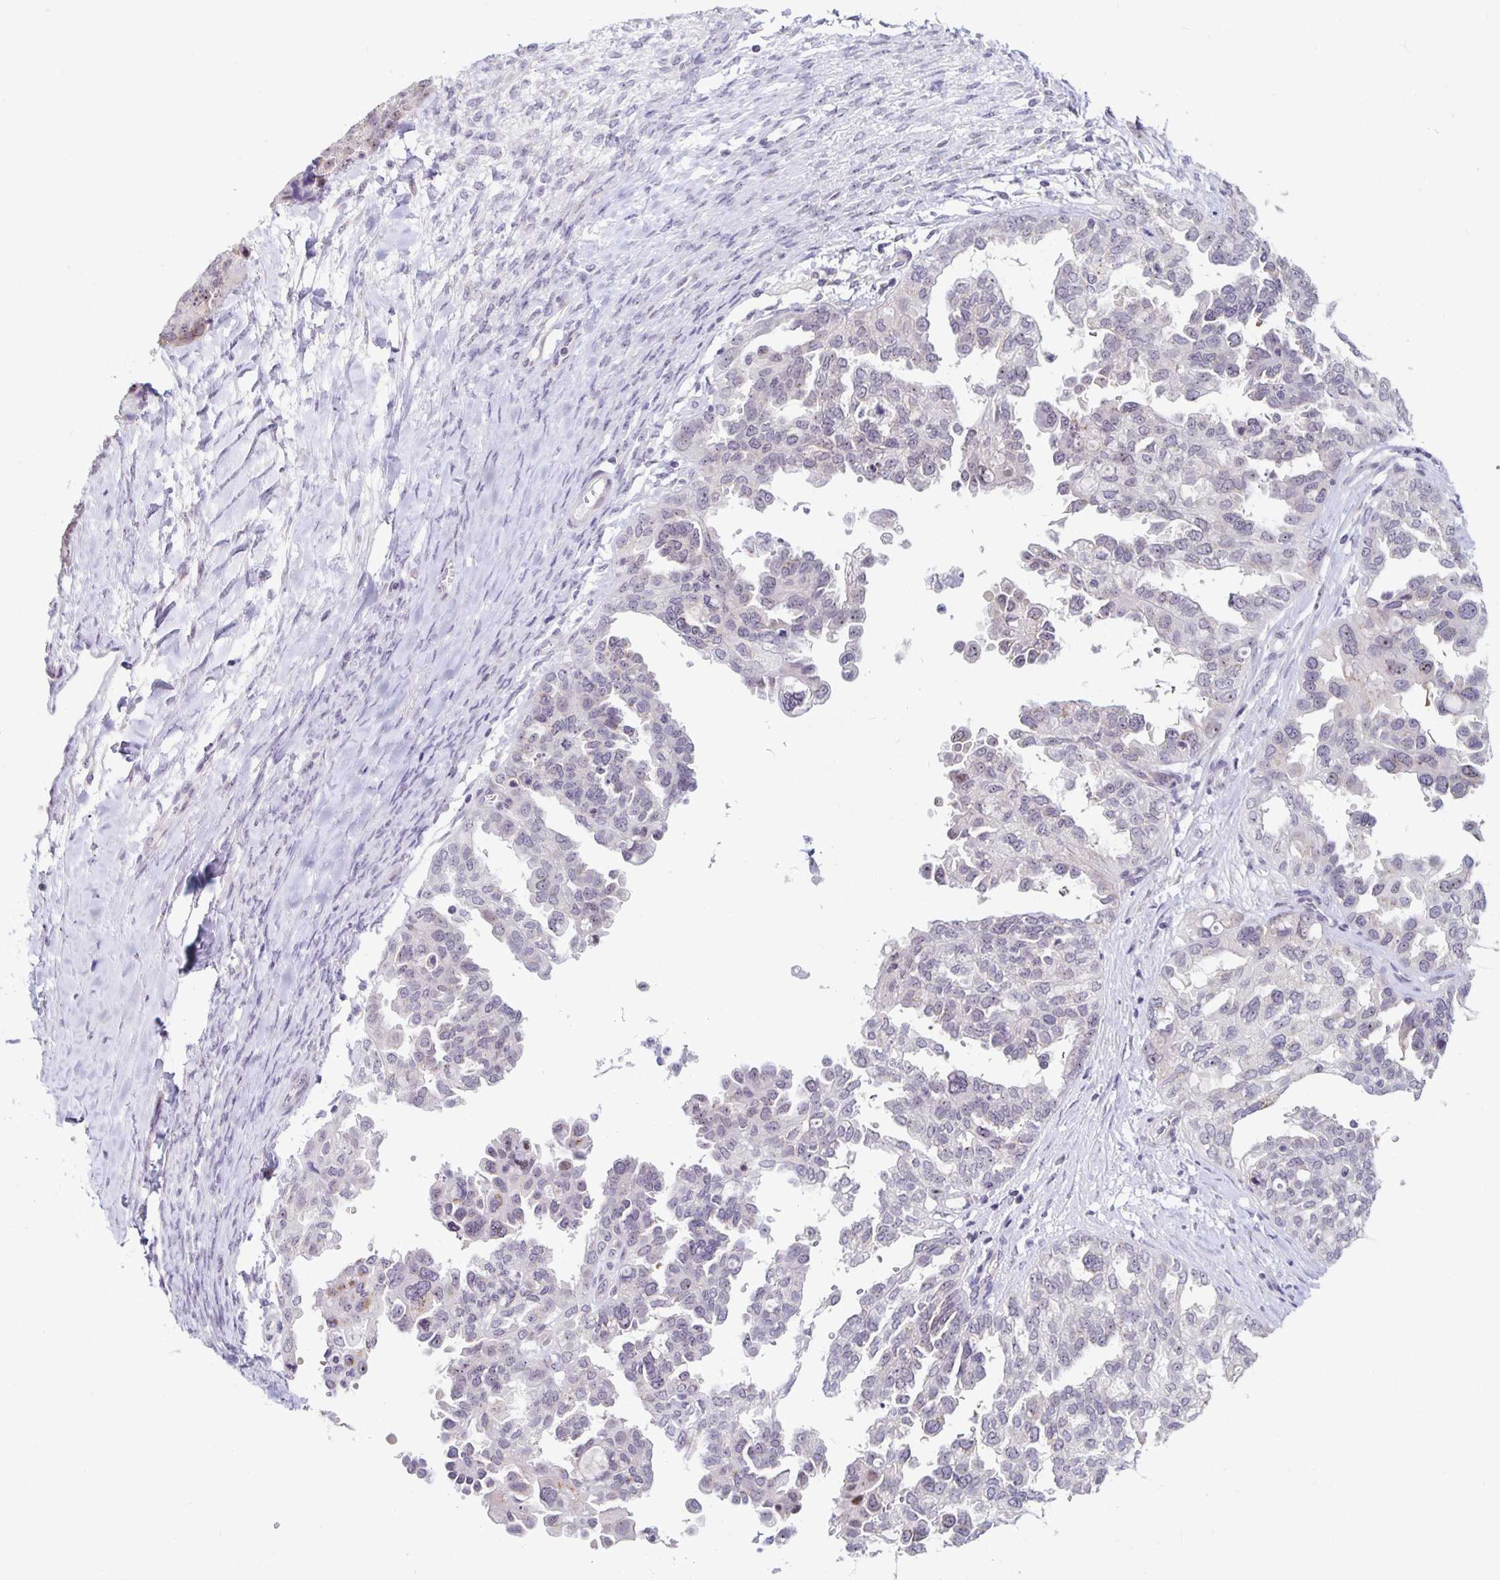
{"staining": {"intensity": "weak", "quantity": "25%-75%", "location": "nuclear"}, "tissue": "ovarian cancer", "cell_type": "Tumor cells", "image_type": "cancer", "snomed": [{"axis": "morphology", "description": "Cystadenocarcinoma, serous, NOS"}, {"axis": "topography", "description": "Ovary"}], "caption": "Immunohistochemical staining of ovarian serous cystadenocarcinoma reveals low levels of weak nuclear positivity in about 25%-75% of tumor cells.", "gene": "NUP85", "patient": {"sex": "female", "age": 53}}